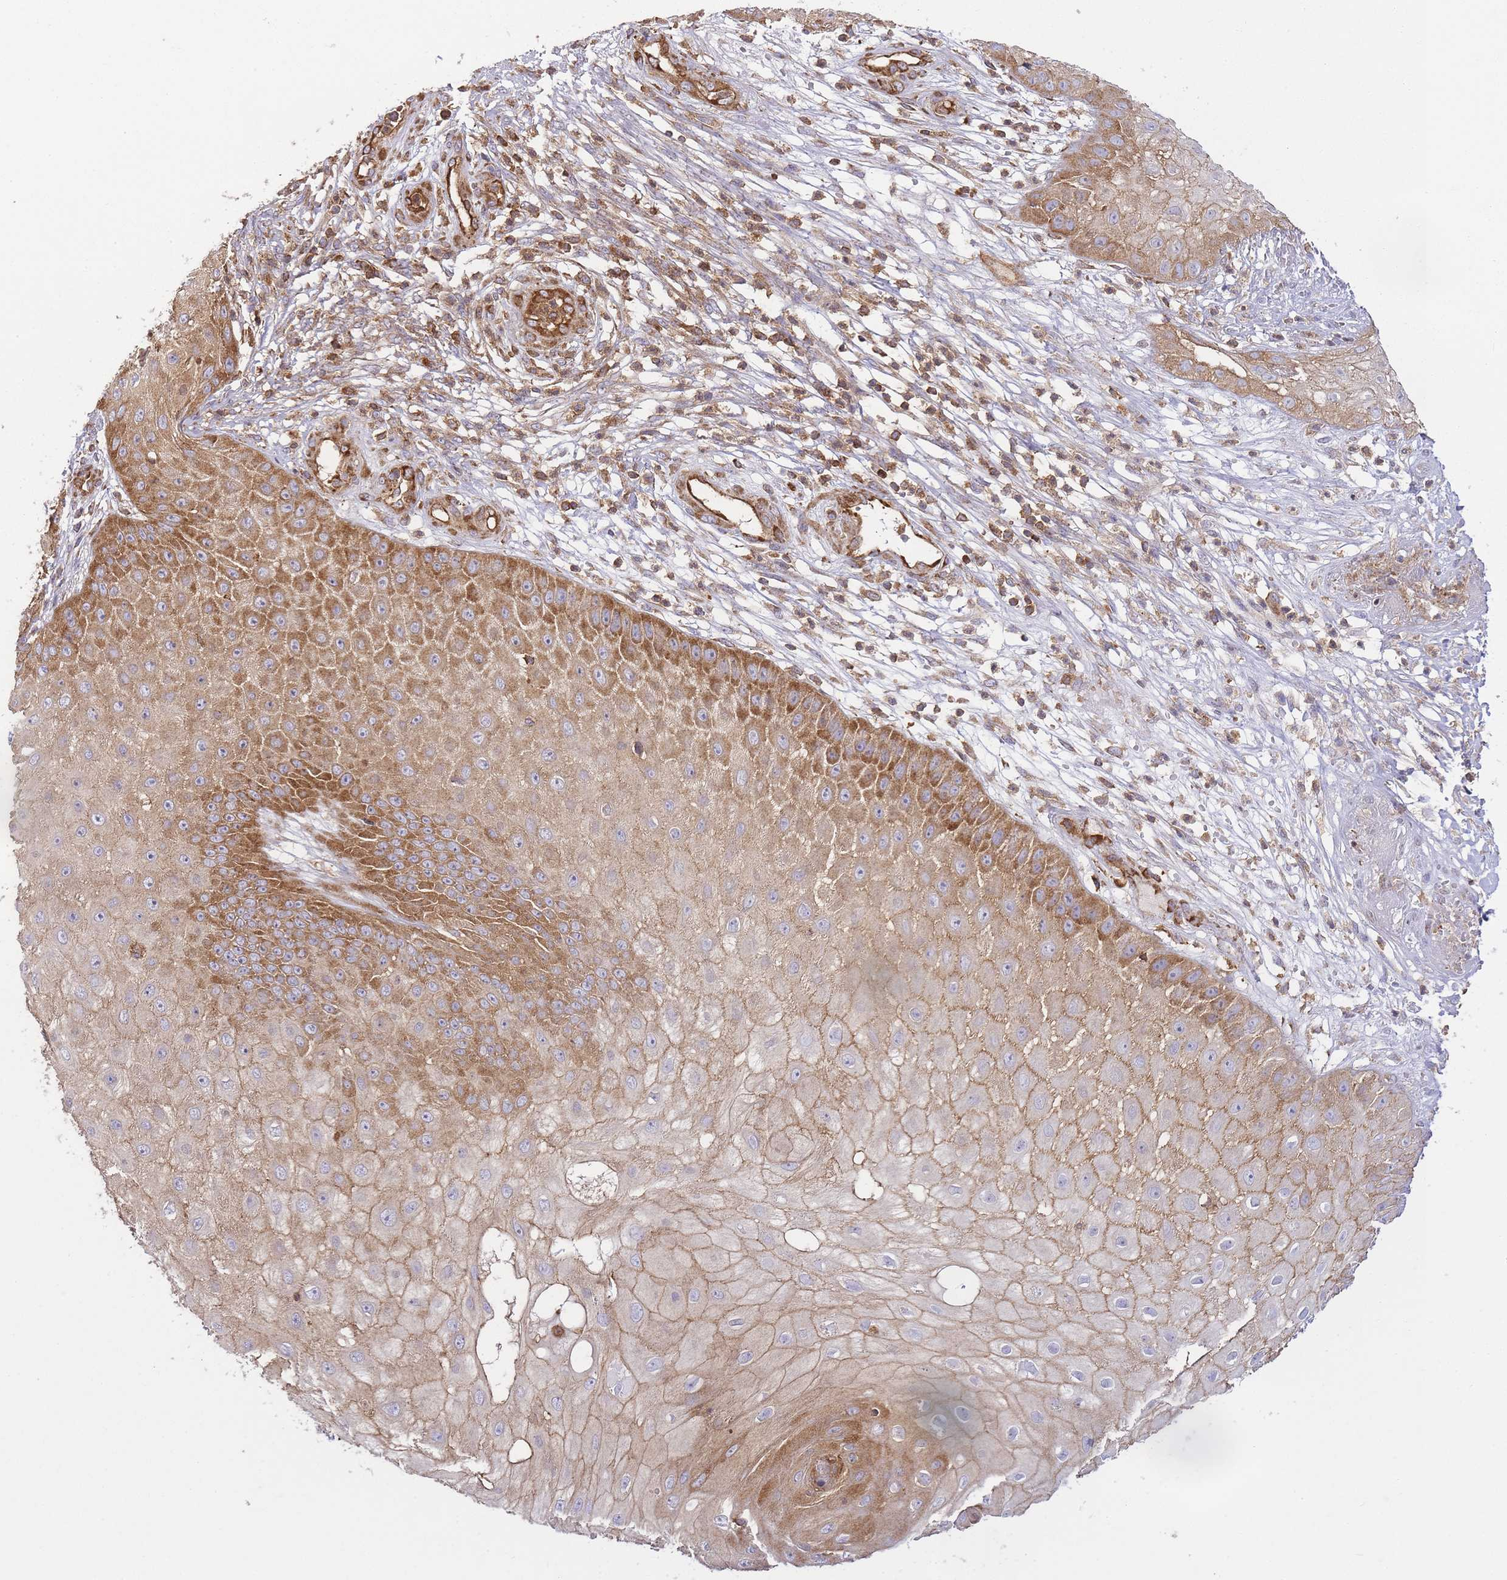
{"staining": {"intensity": "moderate", "quantity": ">75%", "location": "cytoplasmic/membranous"}, "tissue": "skin cancer", "cell_type": "Tumor cells", "image_type": "cancer", "snomed": [{"axis": "morphology", "description": "Squamous cell carcinoma, NOS"}, {"axis": "topography", "description": "Skin"}], "caption": "Skin squamous cell carcinoma stained with DAB immunohistochemistry (IHC) shows medium levels of moderate cytoplasmic/membranous staining in about >75% of tumor cells. The staining was performed using DAB, with brown indicating positive protein expression. Nuclei are stained blue with hematoxylin.", "gene": "MSN", "patient": {"sex": "male", "age": 70}}